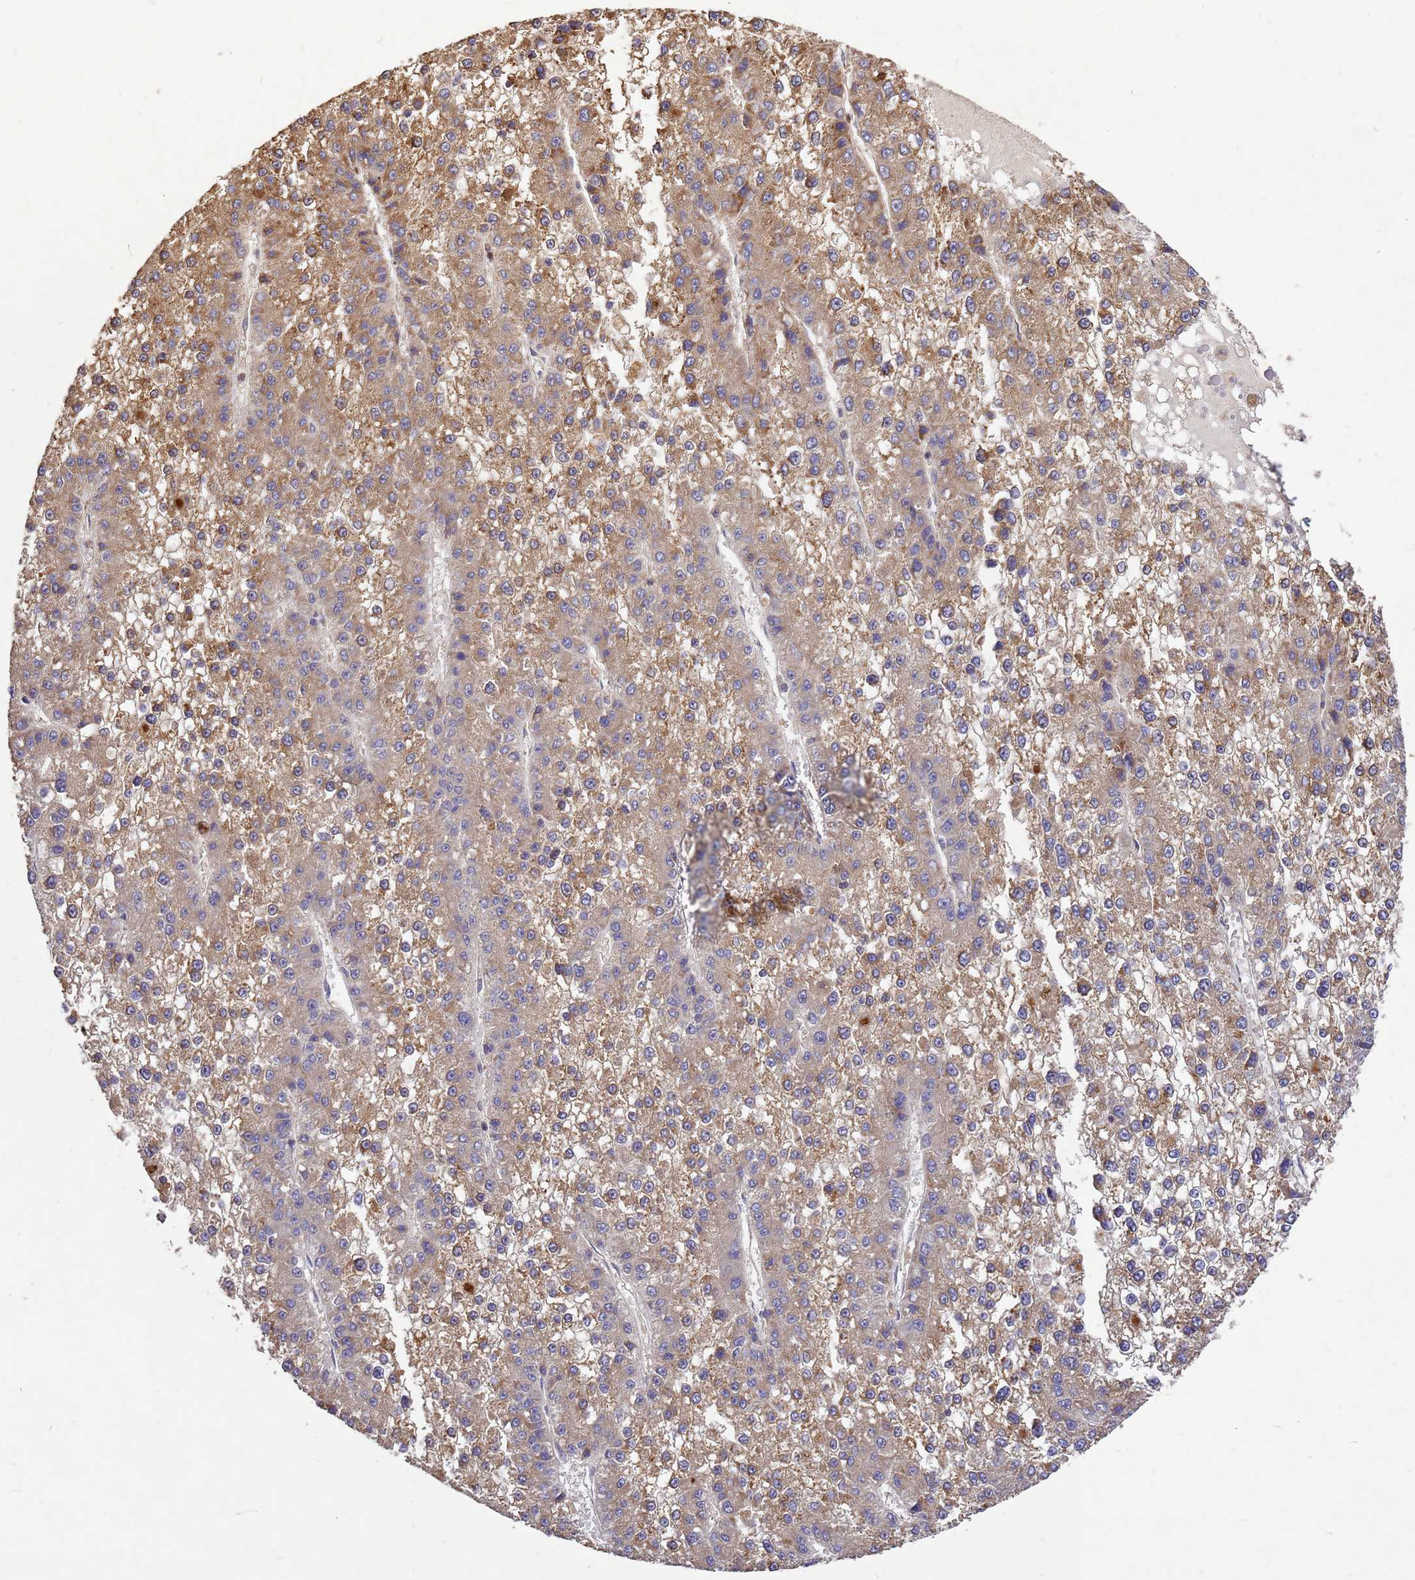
{"staining": {"intensity": "moderate", "quantity": ">75%", "location": "cytoplasmic/membranous"}, "tissue": "liver cancer", "cell_type": "Tumor cells", "image_type": "cancer", "snomed": [{"axis": "morphology", "description": "Carcinoma, Hepatocellular, NOS"}, {"axis": "topography", "description": "Liver"}], "caption": "A medium amount of moderate cytoplasmic/membranous positivity is appreciated in about >75% of tumor cells in hepatocellular carcinoma (liver) tissue.", "gene": "RSPRY1", "patient": {"sex": "female", "age": 73}}